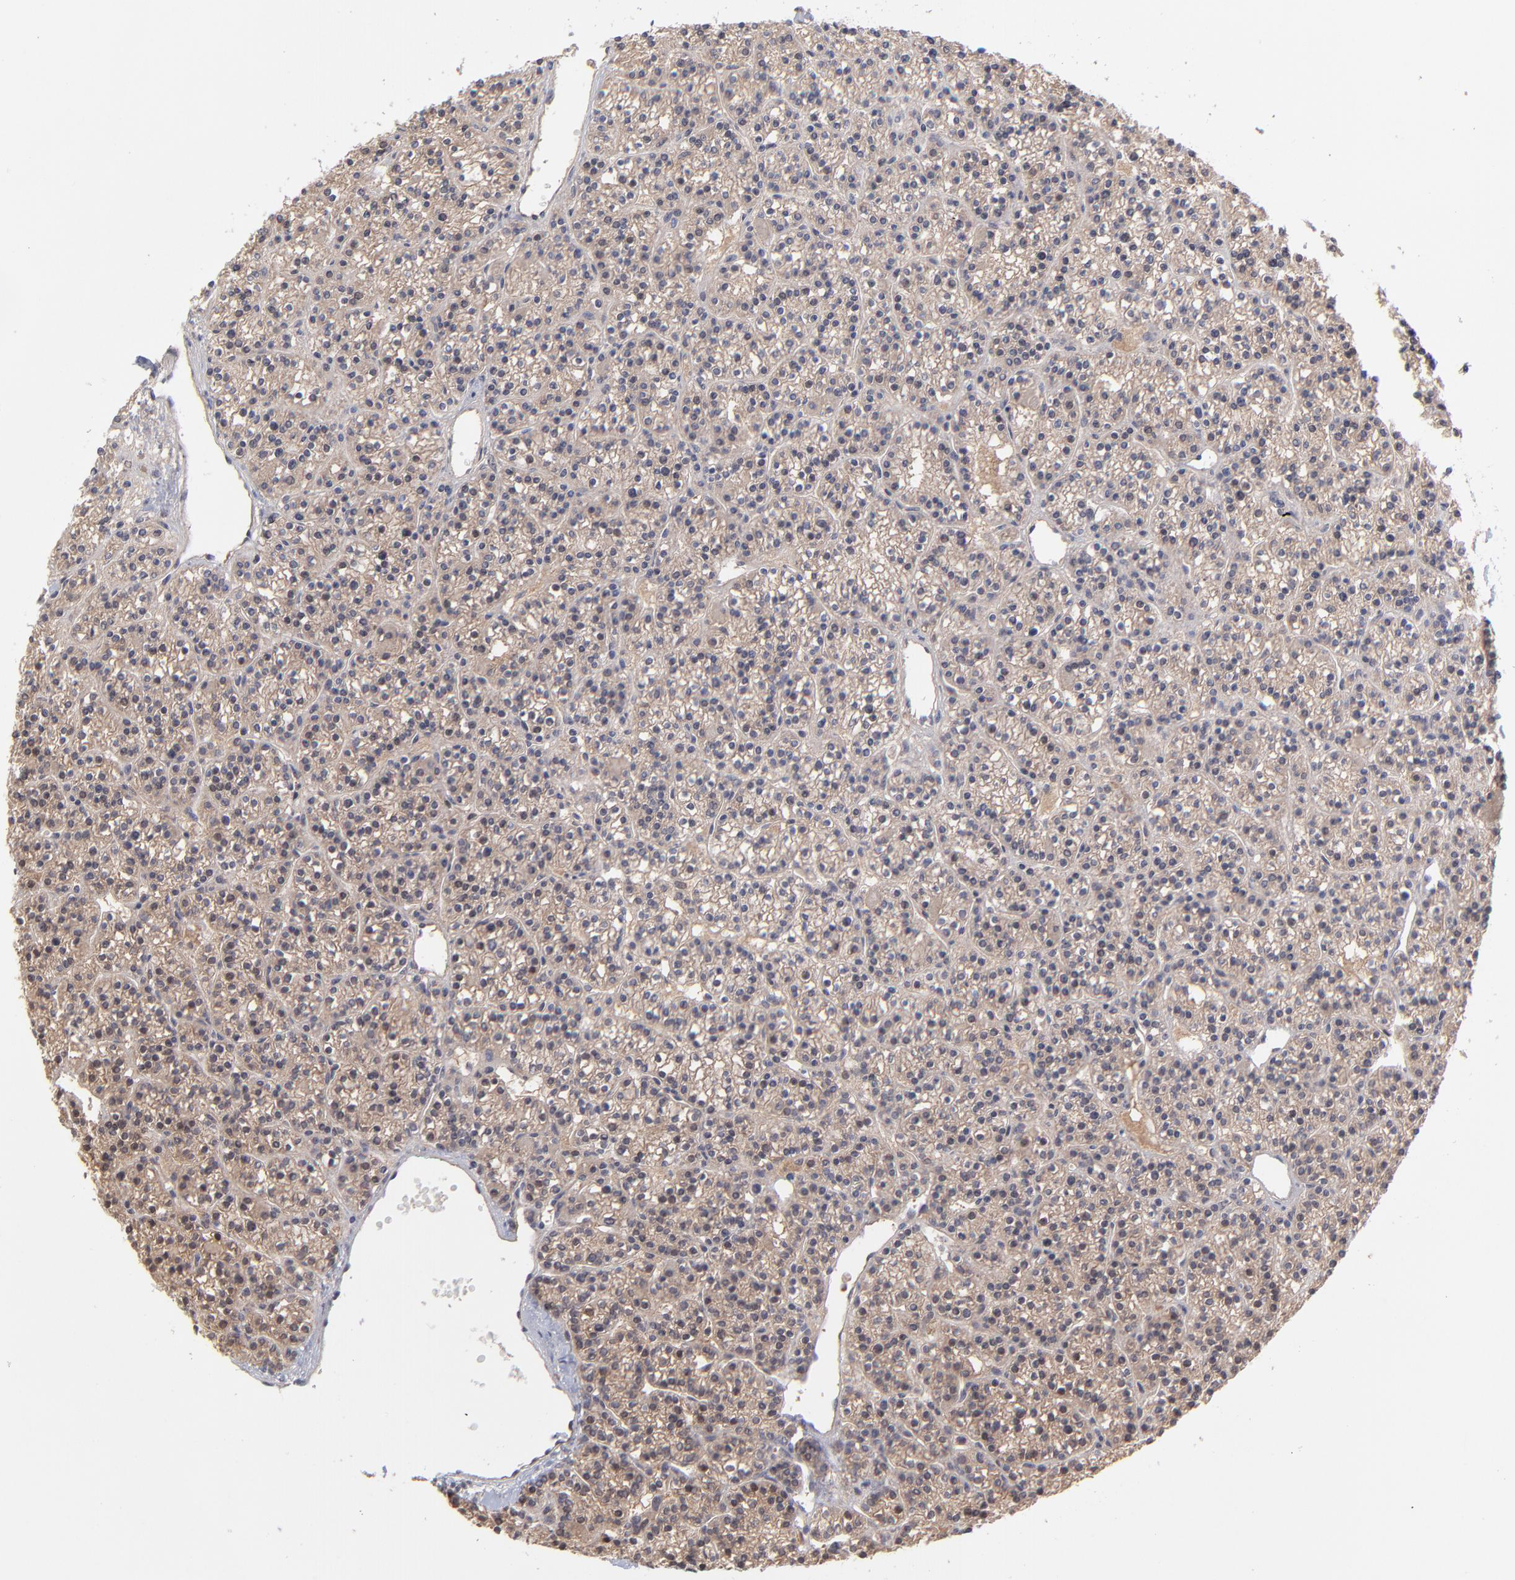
{"staining": {"intensity": "moderate", "quantity": ">75%", "location": "cytoplasmic/membranous"}, "tissue": "parathyroid gland", "cell_type": "Glandular cells", "image_type": "normal", "snomed": [{"axis": "morphology", "description": "Normal tissue, NOS"}, {"axis": "topography", "description": "Parathyroid gland"}], "caption": "An immunohistochemistry (IHC) photomicrograph of unremarkable tissue is shown. Protein staining in brown highlights moderate cytoplasmic/membranous positivity in parathyroid gland within glandular cells. The protein is shown in brown color, while the nuclei are stained blue.", "gene": "GART", "patient": {"sex": "female", "age": 50}}